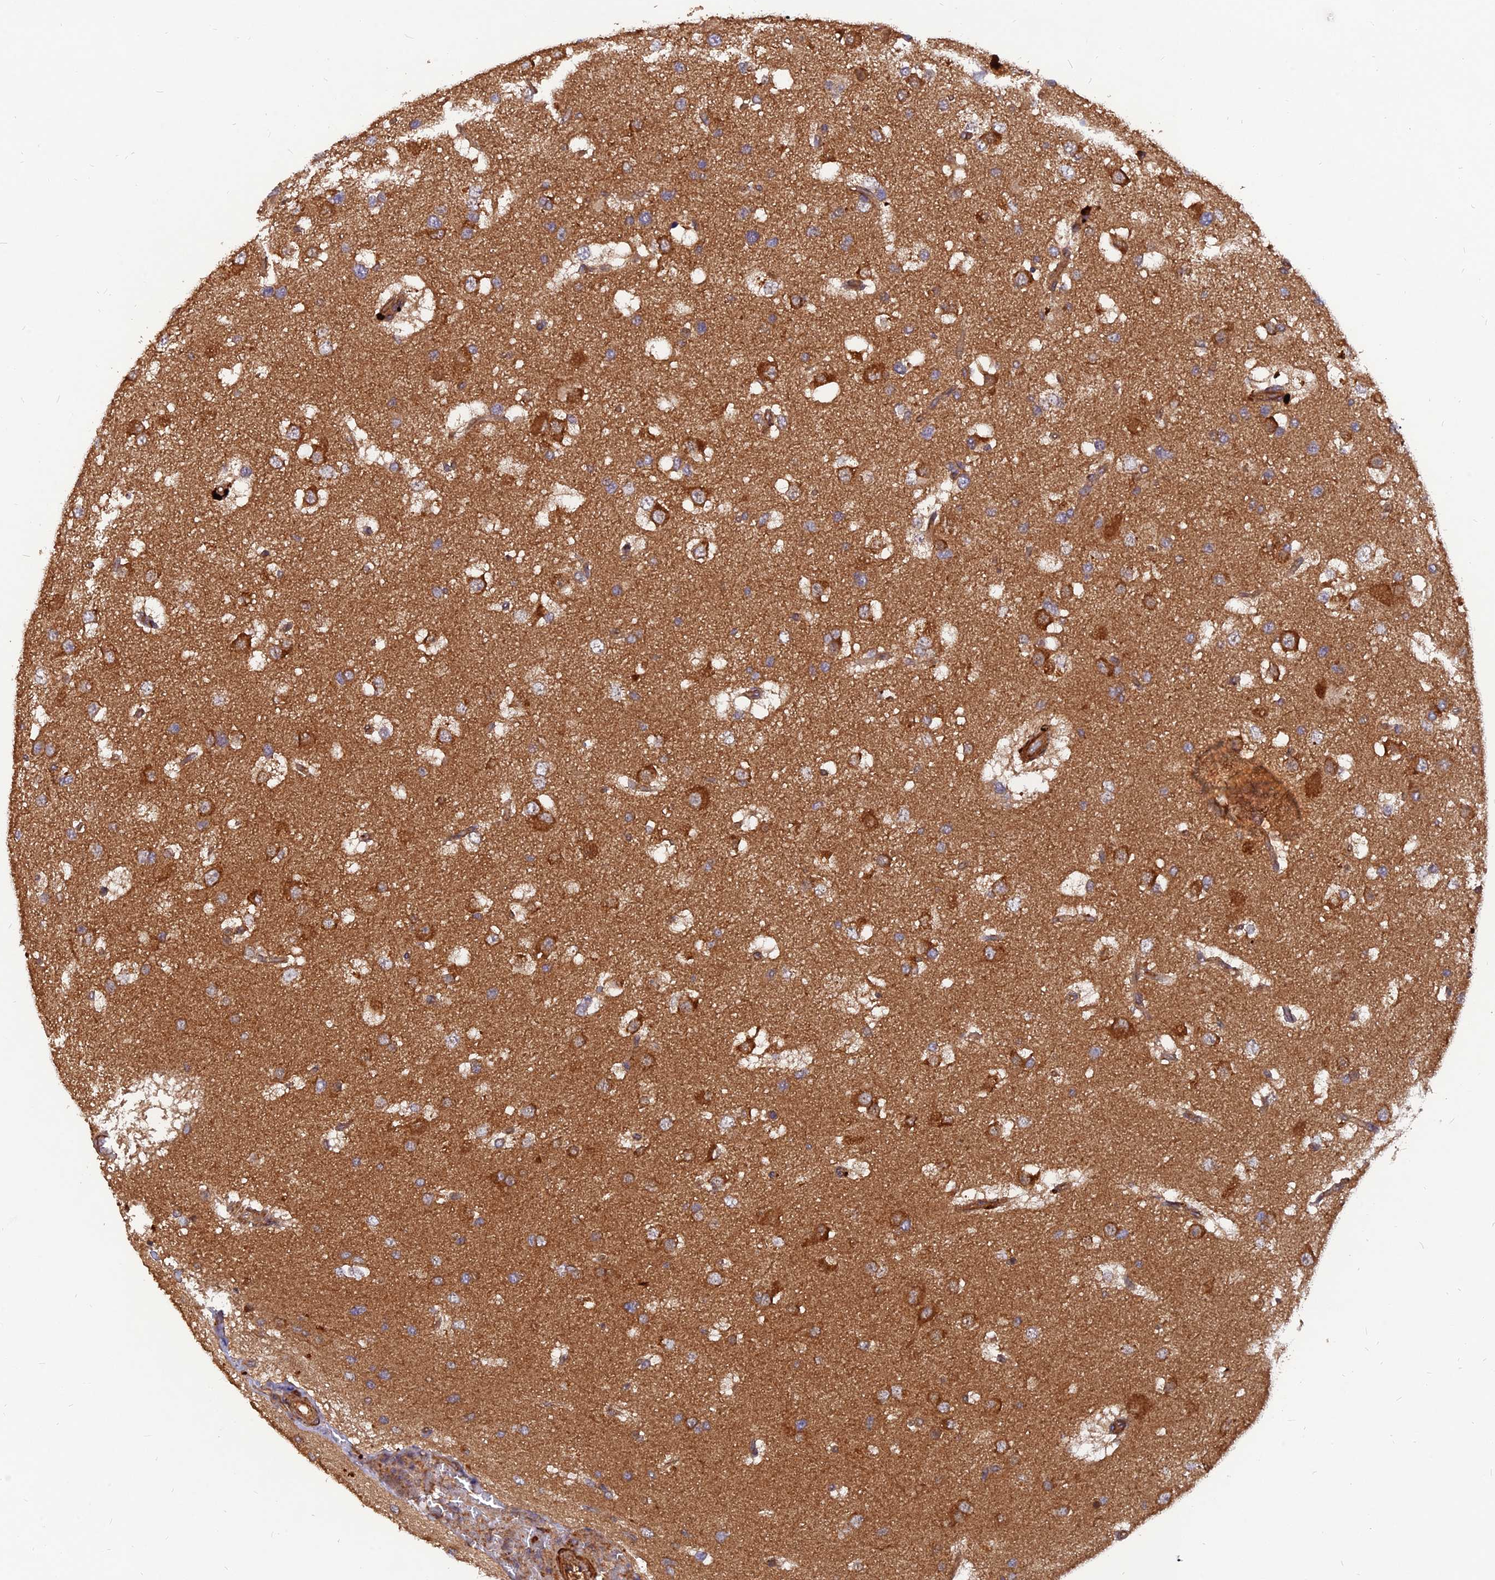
{"staining": {"intensity": "strong", "quantity": "25%-75%", "location": "cytoplasmic/membranous"}, "tissue": "glioma", "cell_type": "Tumor cells", "image_type": "cancer", "snomed": [{"axis": "morphology", "description": "Glioma, malignant, High grade"}, {"axis": "topography", "description": "Brain"}], "caption": "A photomicrograph of human malignant glioma (high-grade) stained for a protein demonstrates strong cytoplasmic/membranous brown staining in tumor cells.", "gene": "RELCH", "patient": {"sex": "male", "age": 53}}